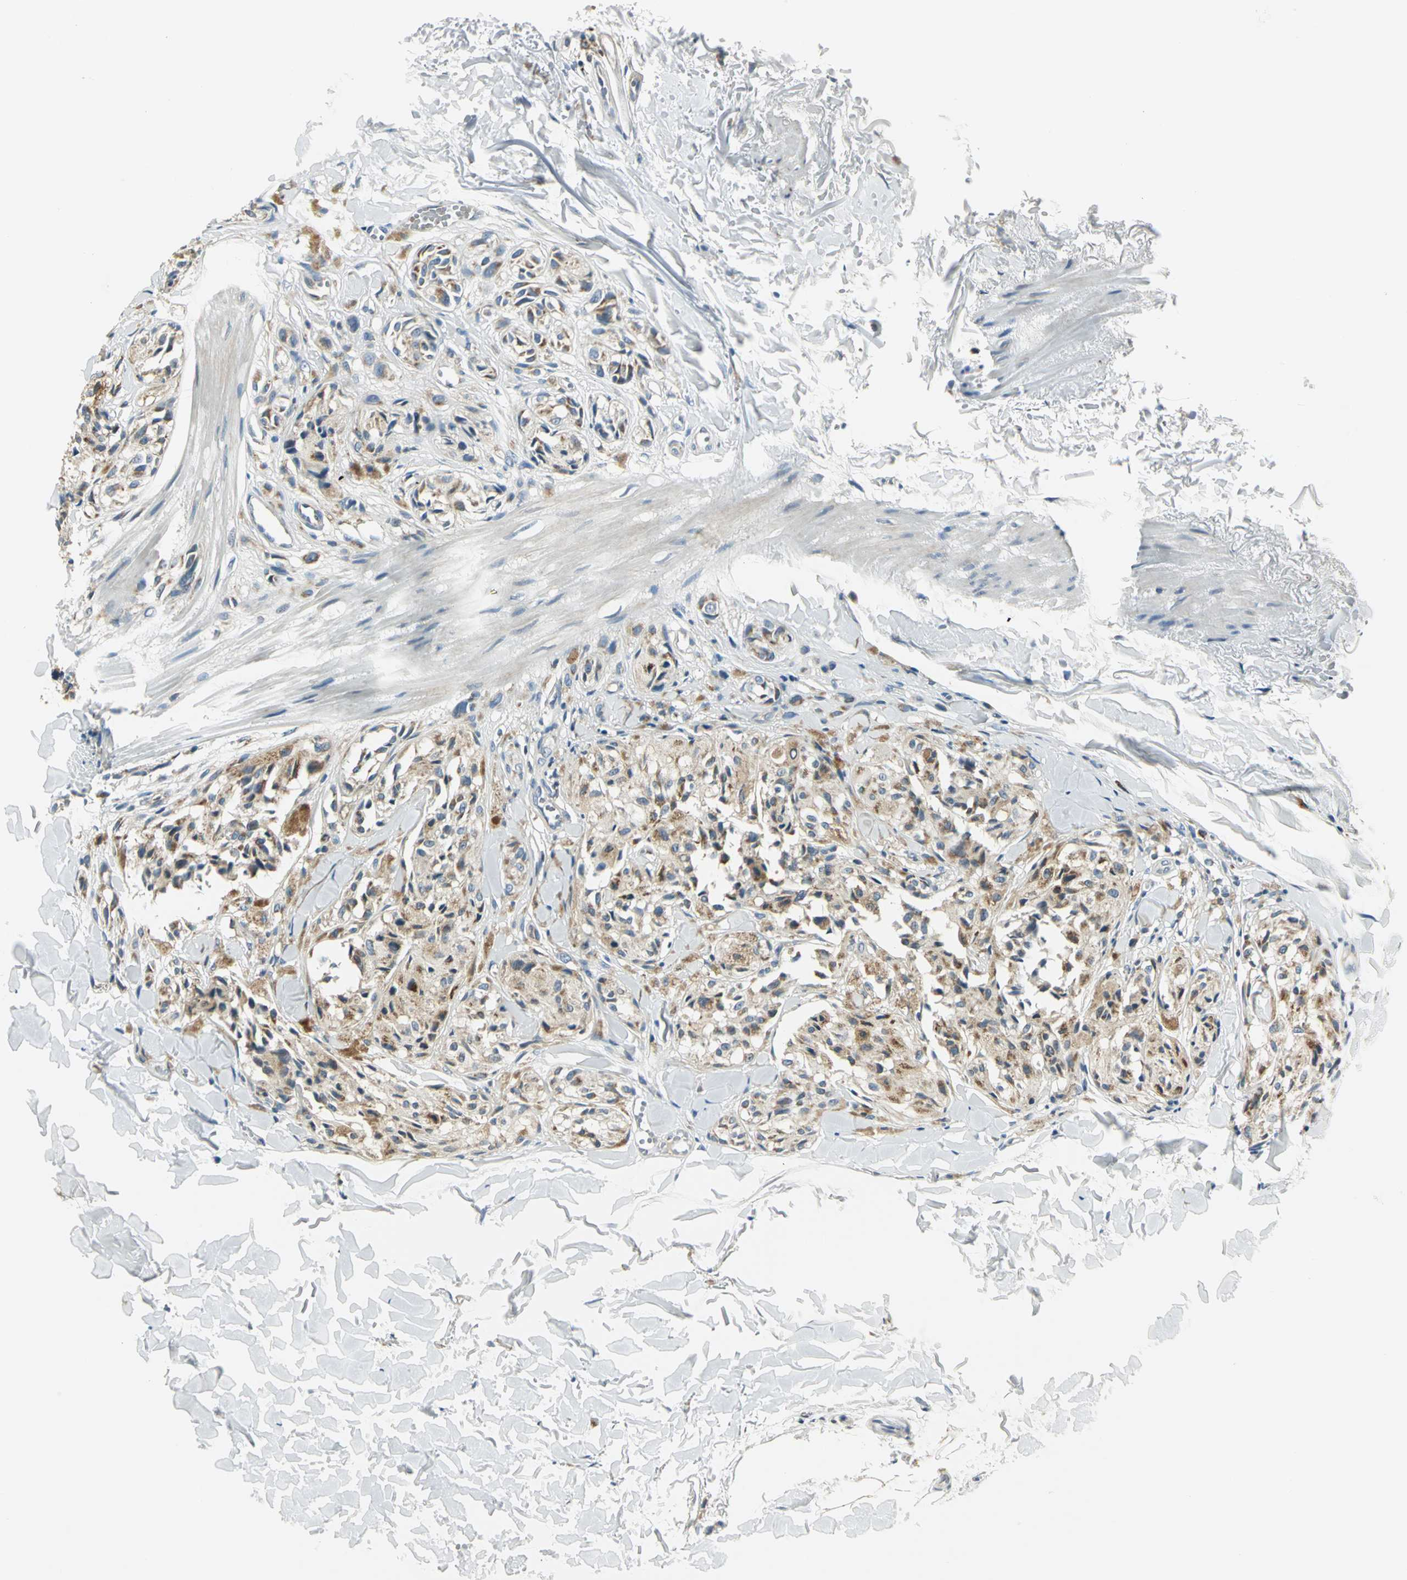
{"staining": {"intensity": "moderate", "quantity": ">75%", "location": "cytoplasmic/membranous"}, "tissue": "melanoma", "cell_type": "Tumor cells", "image_type": "cancer", "snomed": [{"axis": "morphology", "description": "Malignant melanoma, Metastatic site"}, {"axis": "topography", "description": "Skin"}], "caption": "Melanoma stained with IHC demonstrates moderate cytoplasmic/membranous staining in about >75% of tumor cells.", "gene": "ACADM", "patient": {"sex": "female", "age": 66}}